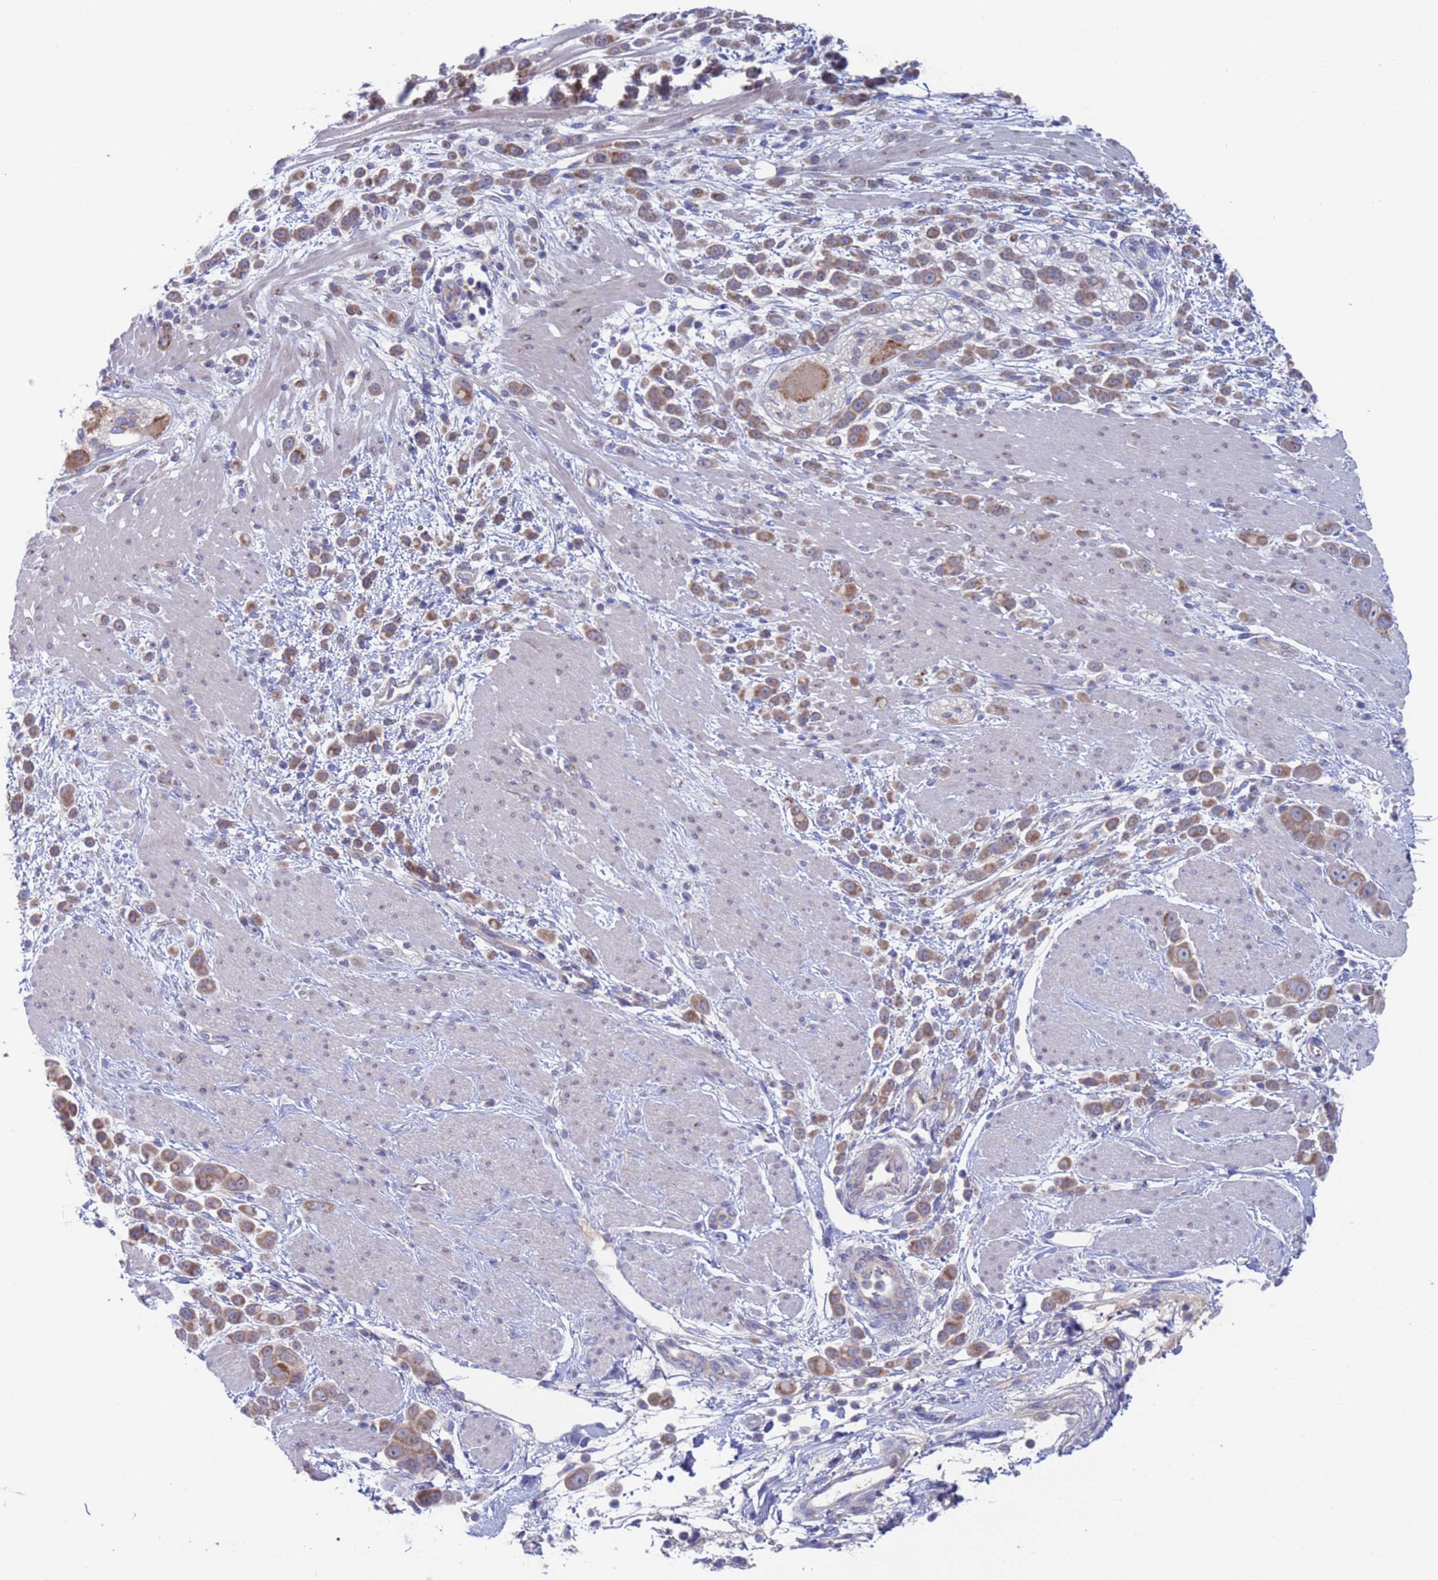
{"staining": {"intensity": "moderate", "quantity": ">75%", "location": "cytoplasmic/membranous"}, "tissue": "pancreatic cancer", "cell_type": "Tumor cells", "image_type": "cancer", "snomed": [{"axis": "morphology", "description": "Normal tissue, NOS"}, {"axis": "morphology", "description": "Adenocarcinoma, NOS"}, {"axis": "topography", "description": "Pancreas"}], "caption": "This histopathology image demonstrates pancreatic cancer (adenocarcinoma) stained with immunohistochemistry to label a protein in brown. The cytoplasmic/membranous of tumor cells show moderate positivity for the protein. Nuclei are counter-stained blue.", "gene": "PET117", "patient": {"sex": "female", "age": 64}}